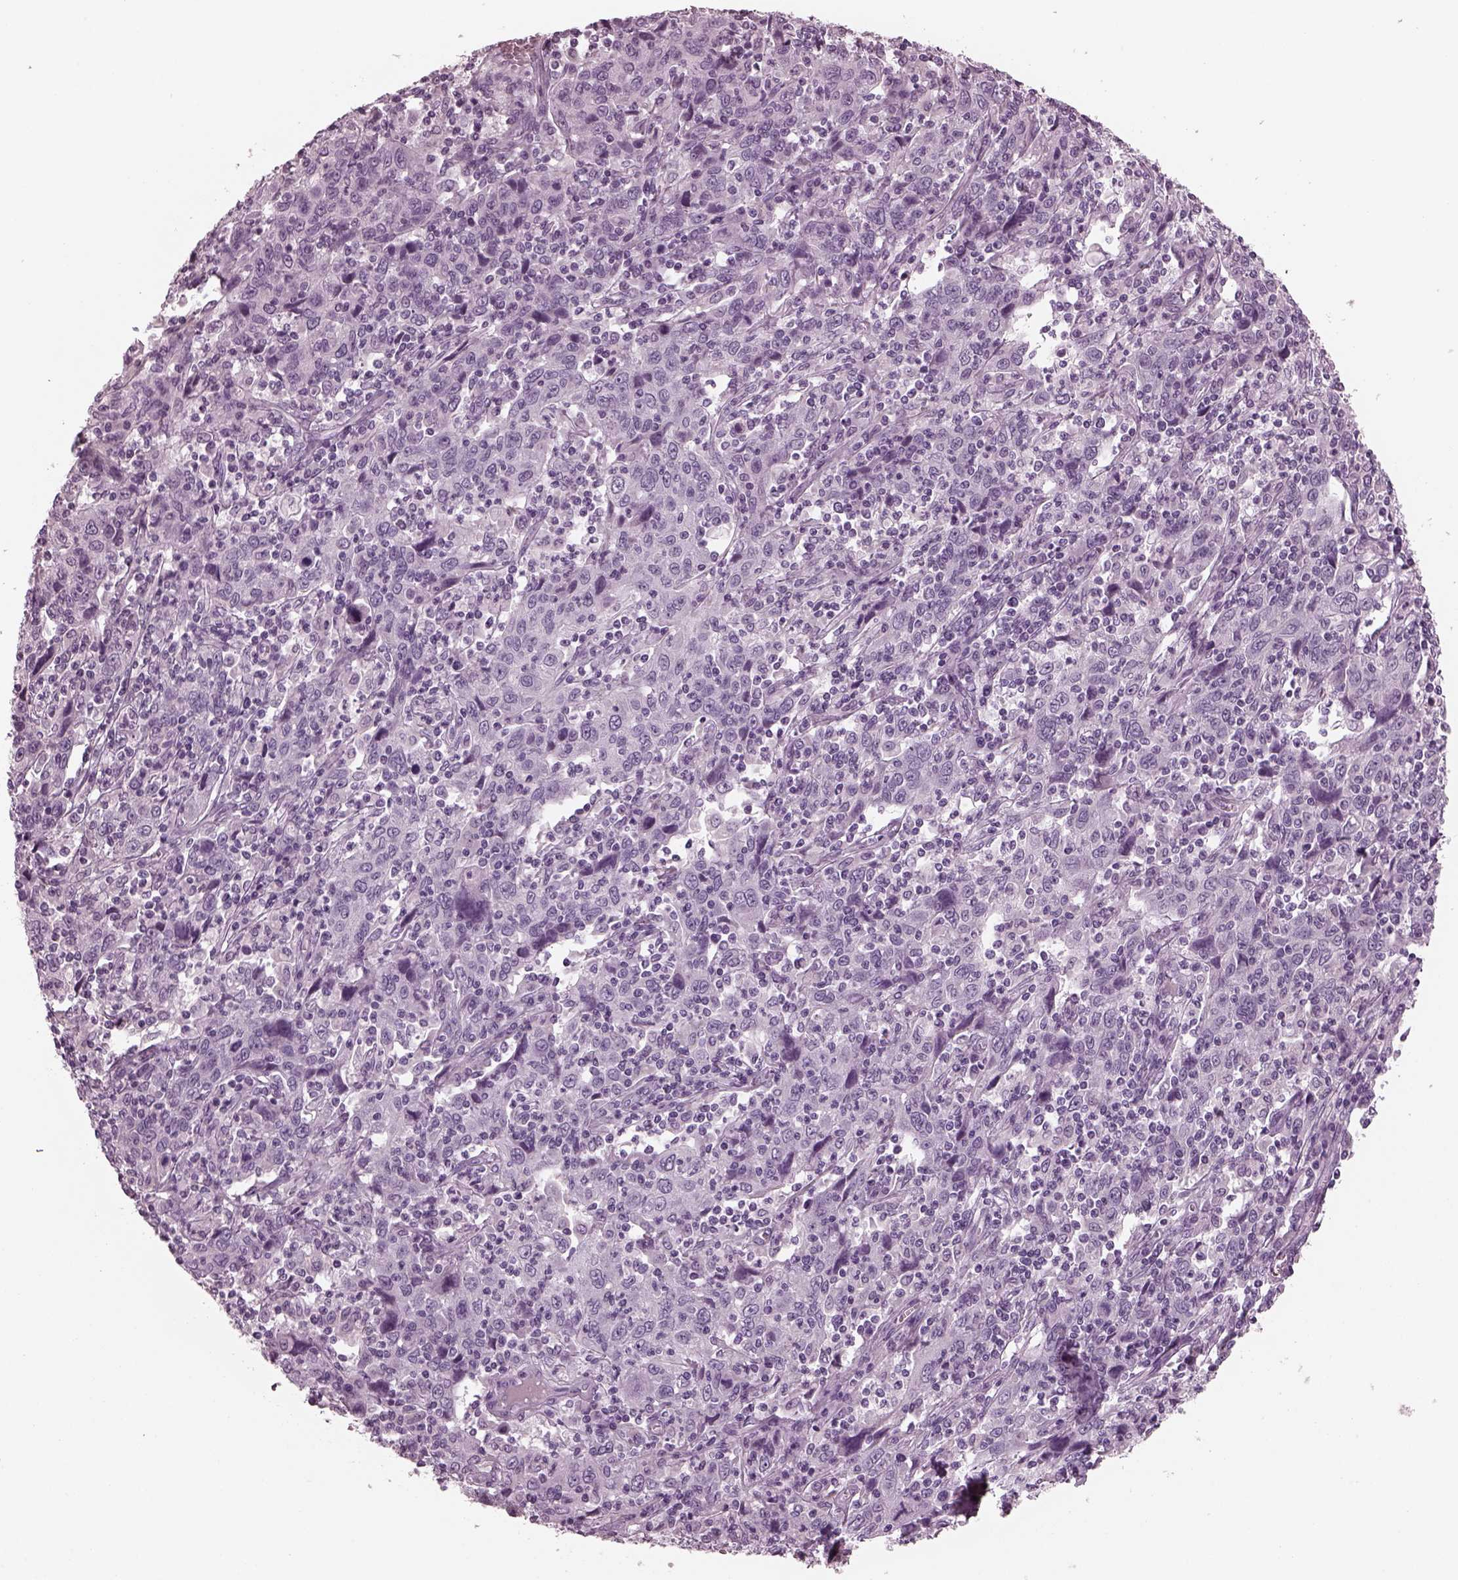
{"staining": {"intensity": "negative", "quantity": "none", "location": "none"}, "tissue": "cervical cancer", "cell_type": "Tumor cells", "image_type": "cancer", "snomed": [{"axis": "morphology", "description": "Squamous cell carcinoma, NOS"}, {"axis": "topography", "description": "Cervix"}], "caption": "Protein analysis of squamous cell carcinoma (cervical) shows no significant staining in tumor cells.", "gene": "RCVRN", "patient": {"sex": "female", "age": 46}}